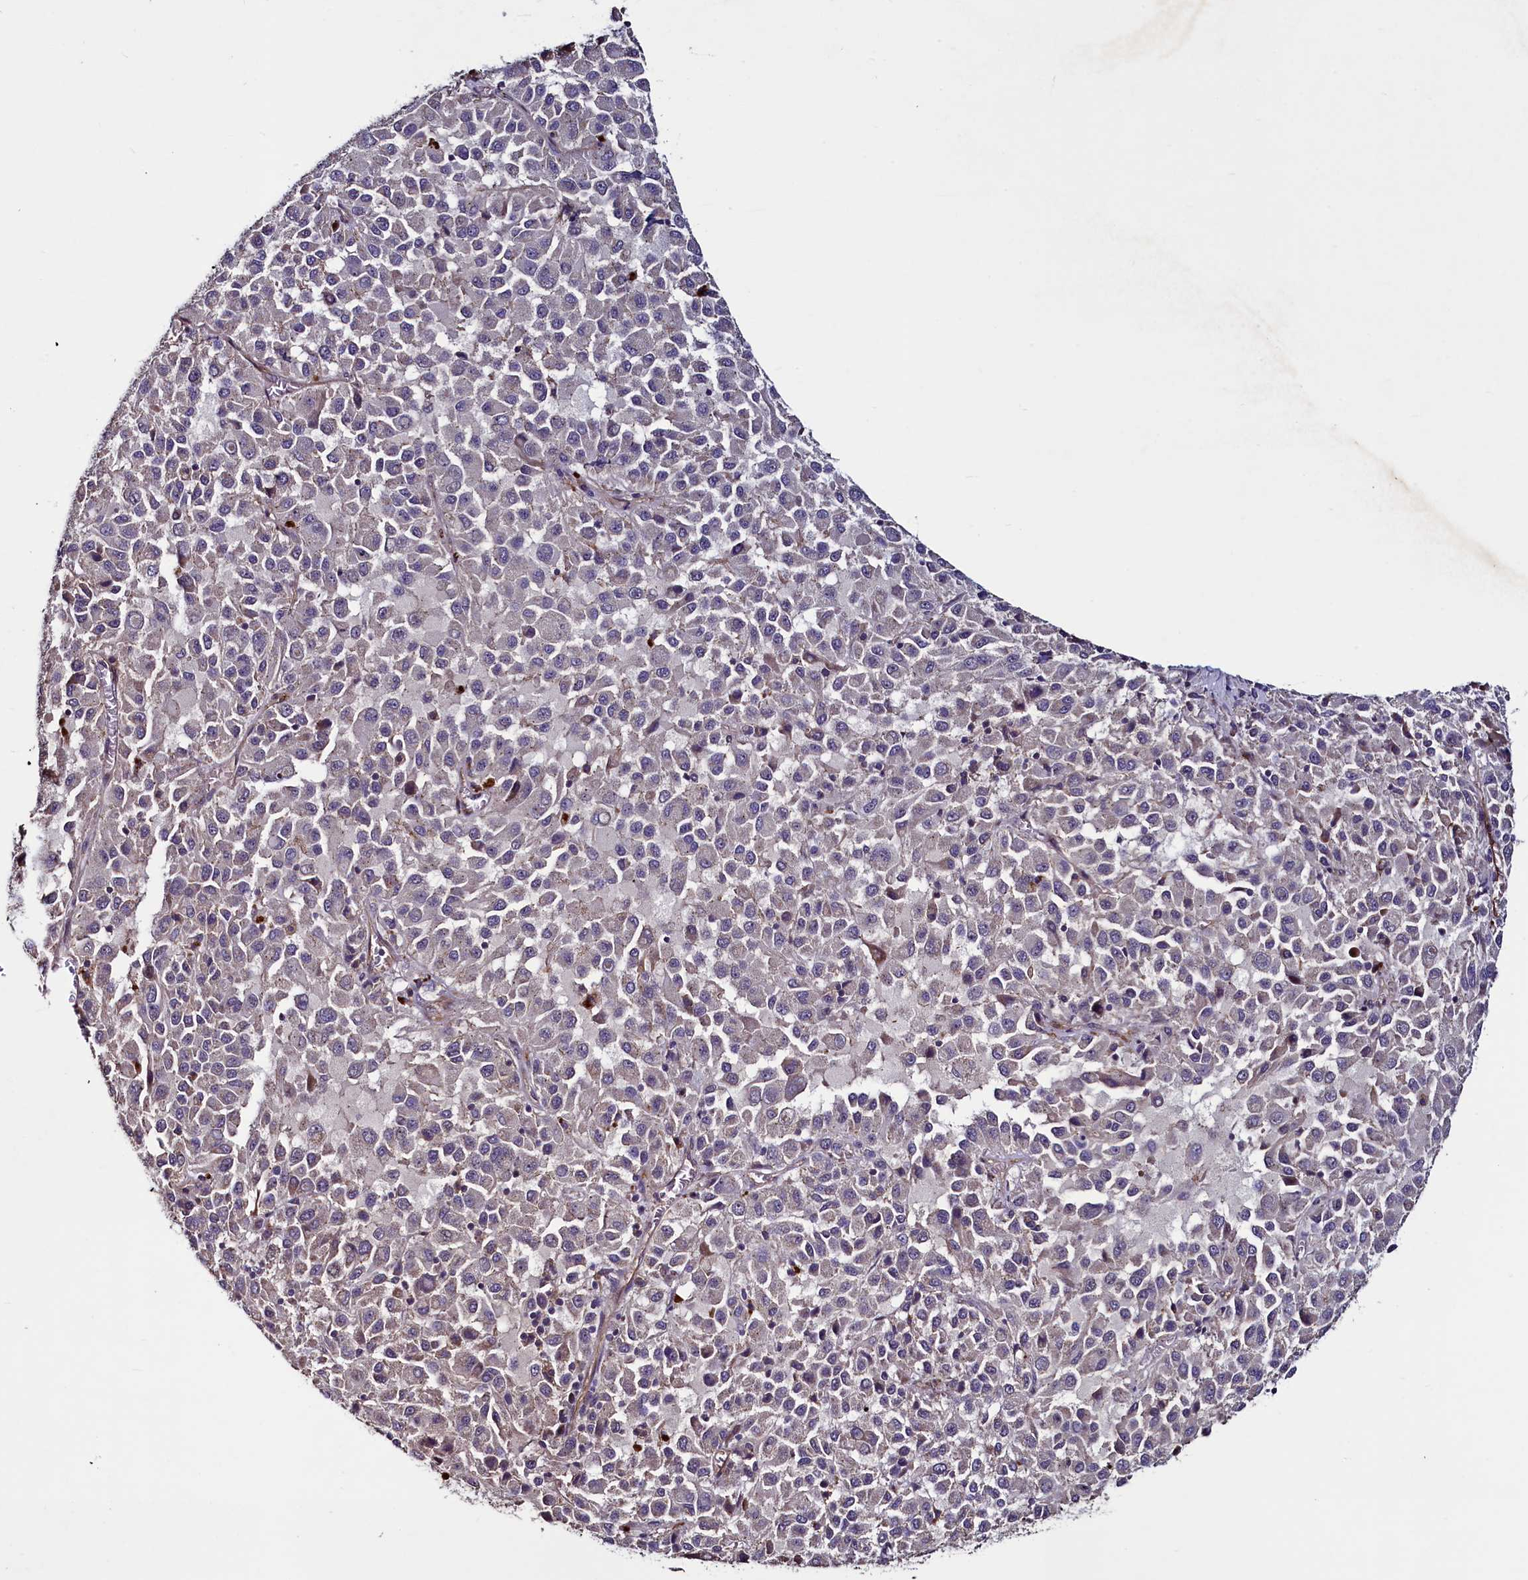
{"staining": {"intensity": "negative", "quantity": "none", "location": "none"}, "tissue": "melanoma", "cell_type": "Tumor cells", "image_type": "cancer", "snomed": [{"axis": "morphology", "description": "Malignant melanoma, Metastatic site"}, {"axis": "topography", "description": "Lung"}], "caption": "Immunohistochemical staining of malignant melanoma (metastatic site) reveals no significant expression in tumor cells. The staining was performed using DAB to visualize the protein expression in brown, while the nuclei were stained in blue with hematoxylin (Magnification: 20x).", "gene": "PALM", "patient": {"sex": "male", "age": 64}}